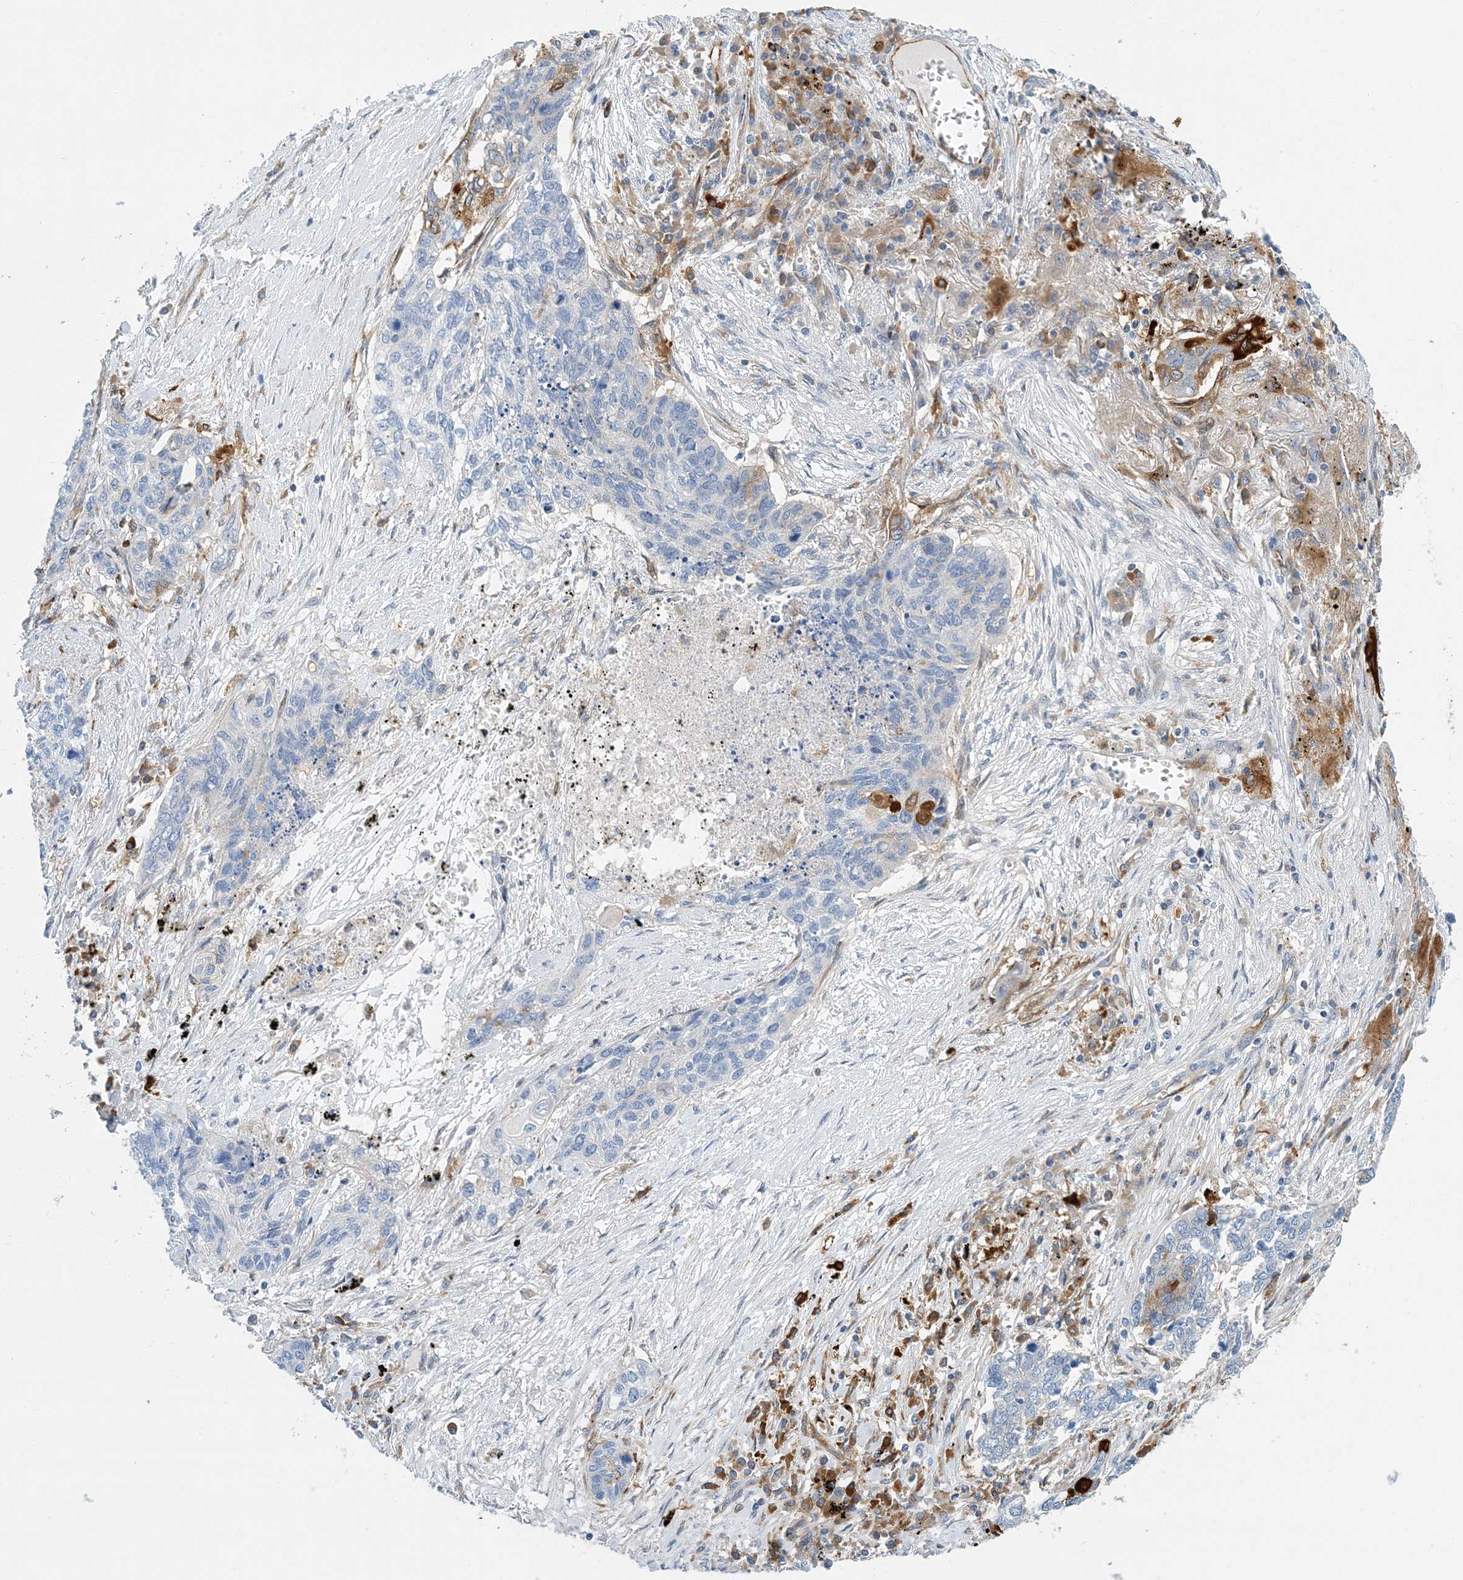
{"staining": {"intensity": "negative", "quantity": "none", "location": "none"}, "tissue": "lung cancer", "cell_type": "Tumor cells", "image_type": "cancer", "snomed": [{"axis": "morphology", "description": "Squamous cell carcinoma, NOS"}, {"axis": "topography", "description": "Lung"}], "caption": "Lung cancer stained for a protein using IHC demonstrates no staining tumor cells.", "gene": "PCDHA2", "patient": {"sex": "female", "age": 63}}